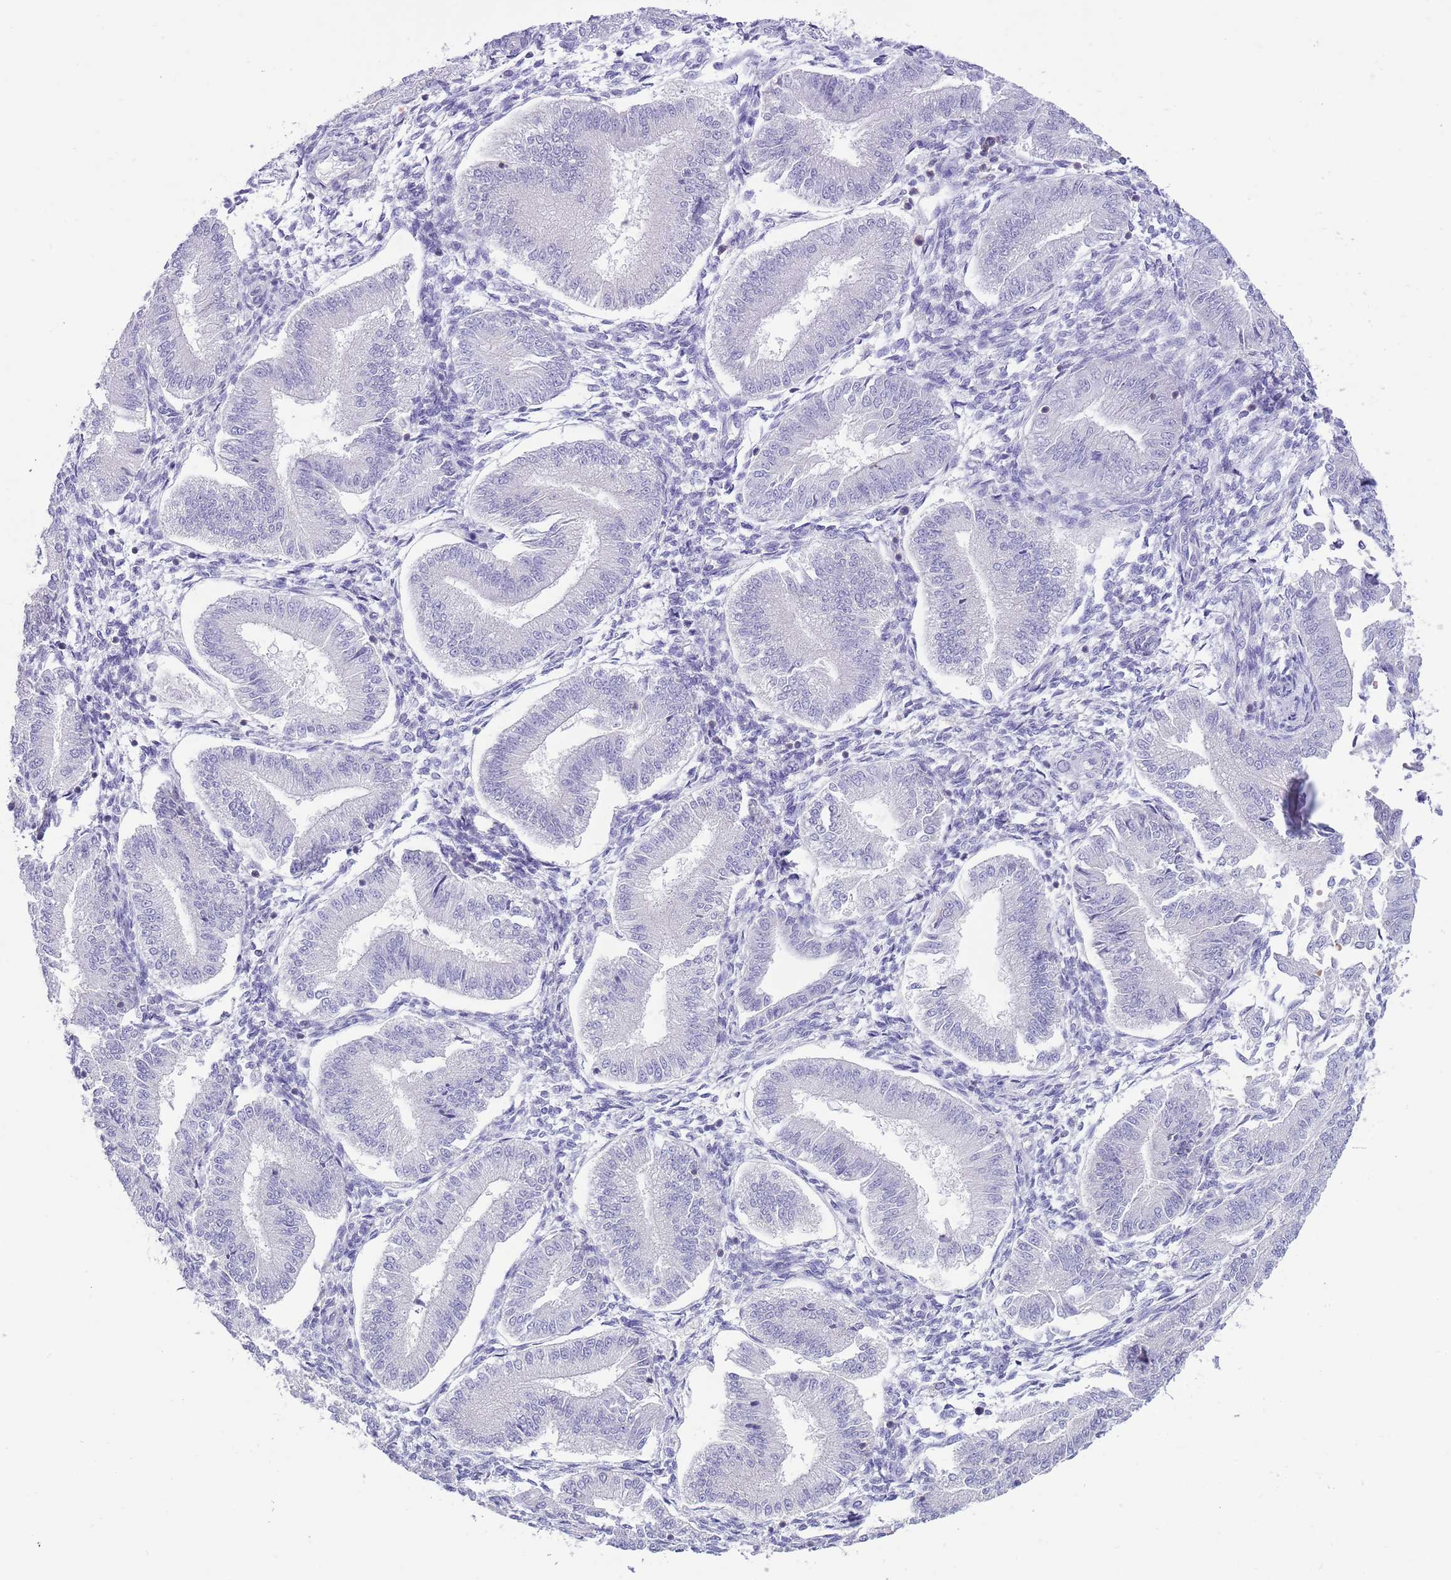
{"staining": {"intensity": "negative", "quantity": "none", "location": "none"}, "tissue": "endometrium", "cell_type": "Cells in endometrial stroma", "image_type": "normal", "snomed": [{"axis": "morphology", "description": "Normal tissue, NOS"}, {"axis": "topography", "description": "Endometrium"}], "caption": "Immunohistochemical staining of normal endometrium reveals no significant expression in cells in endometrial stroma.", "gene": "OR4Q3", "patient": {"sex": "female", "age": 39}}